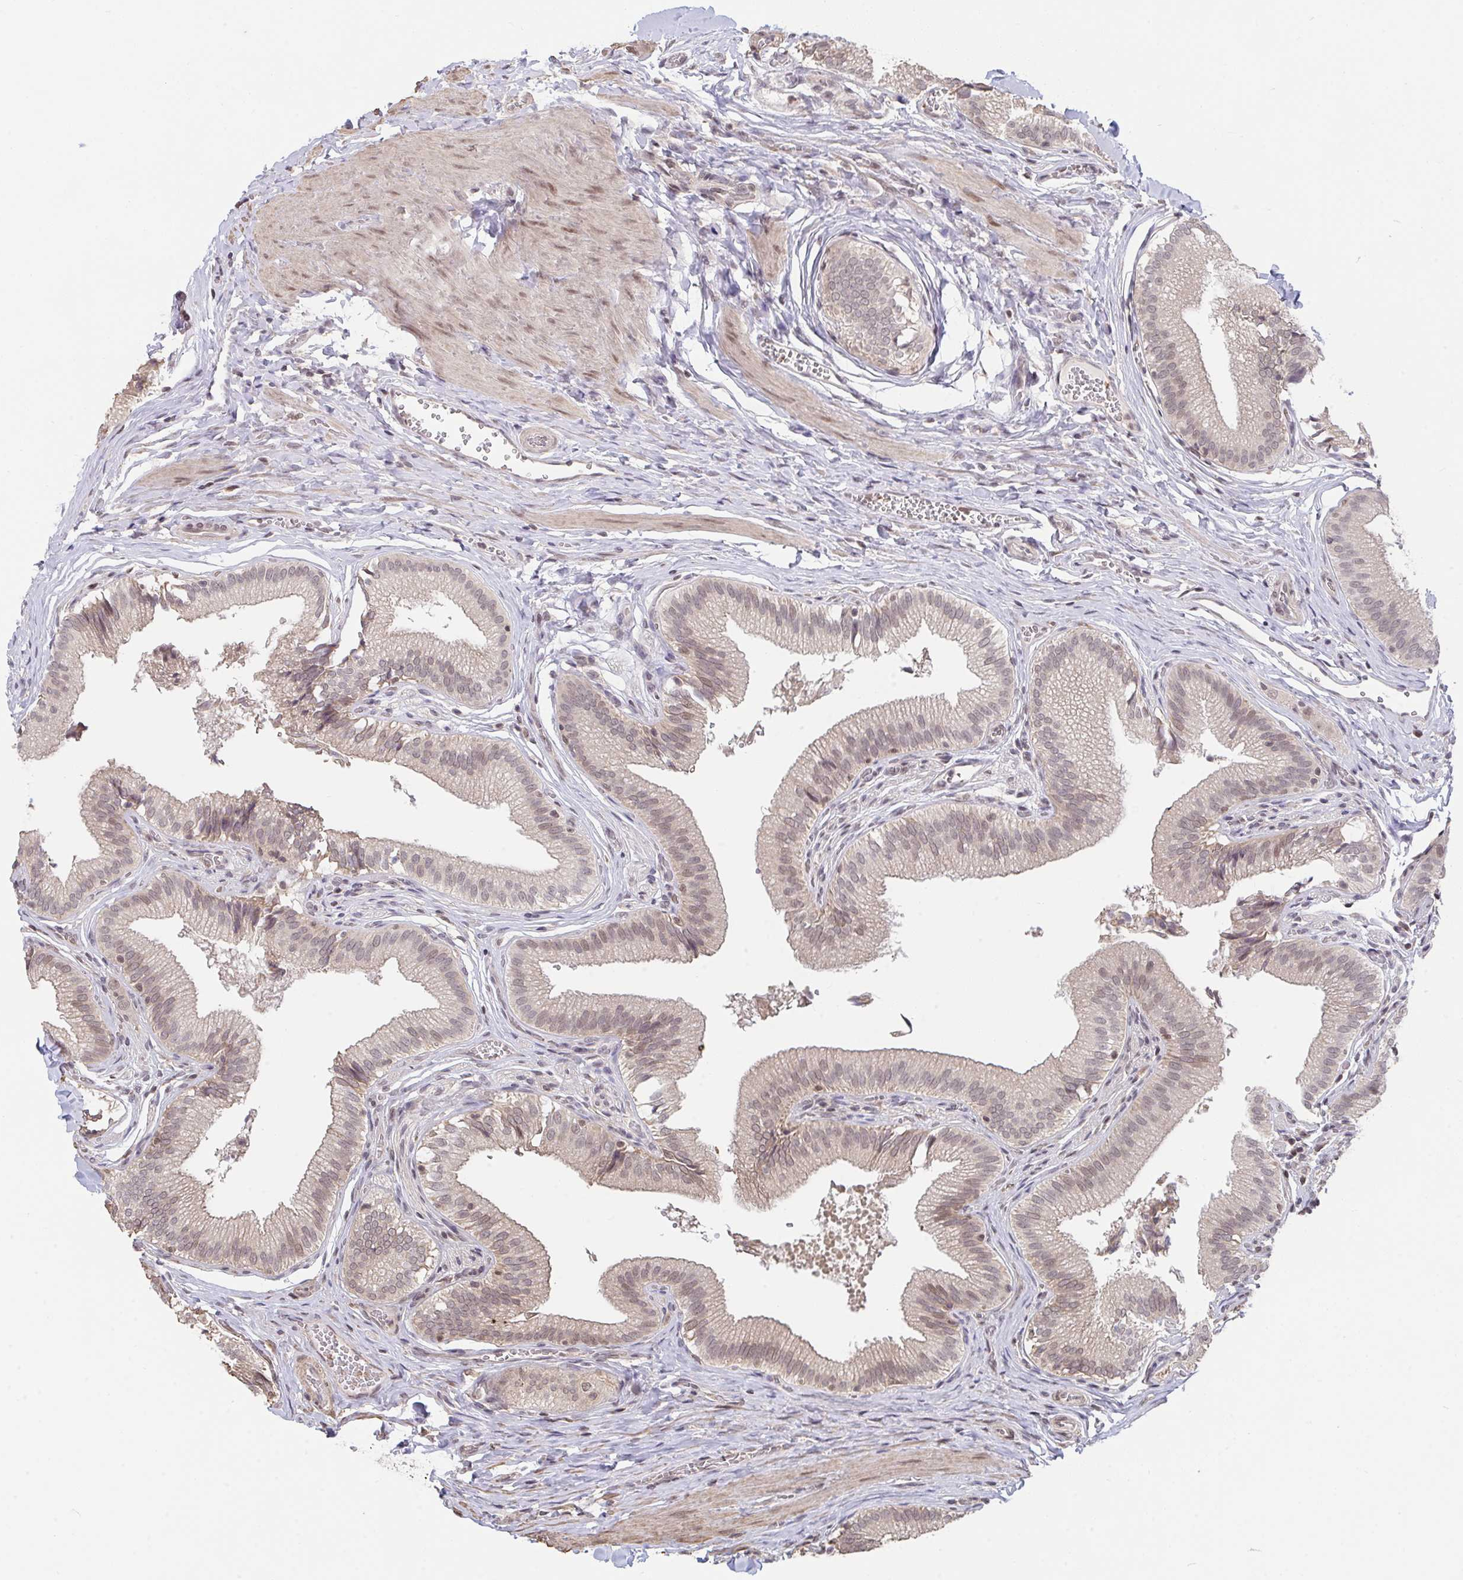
{"staining": {"intensity": "moderate", "quantity": ">75%", "location": "cytoplasmic/membranous,nuclear"}, "tissue": "gallbladder", "cell_type": "Glandular cells", "image_type": "normal", "snomed": [{"axis": "morphology", "description": "Normal tissue, NOS"}, {"axis": "topography", "description": "Gallbladder"}, {"axis": "topography", "description": "Peripheral nerve tissue"}], "caption": "Immunohistochemistry (DAB (3,3'-diaminobenzidine)) staining of normal human gallbladder shows moderate cytoplasmic/membranous,nuclear protein positivity in about >75% of glandular cells.", "gene": "SAP30", "patient": {"sex": "male", "age": 17}}